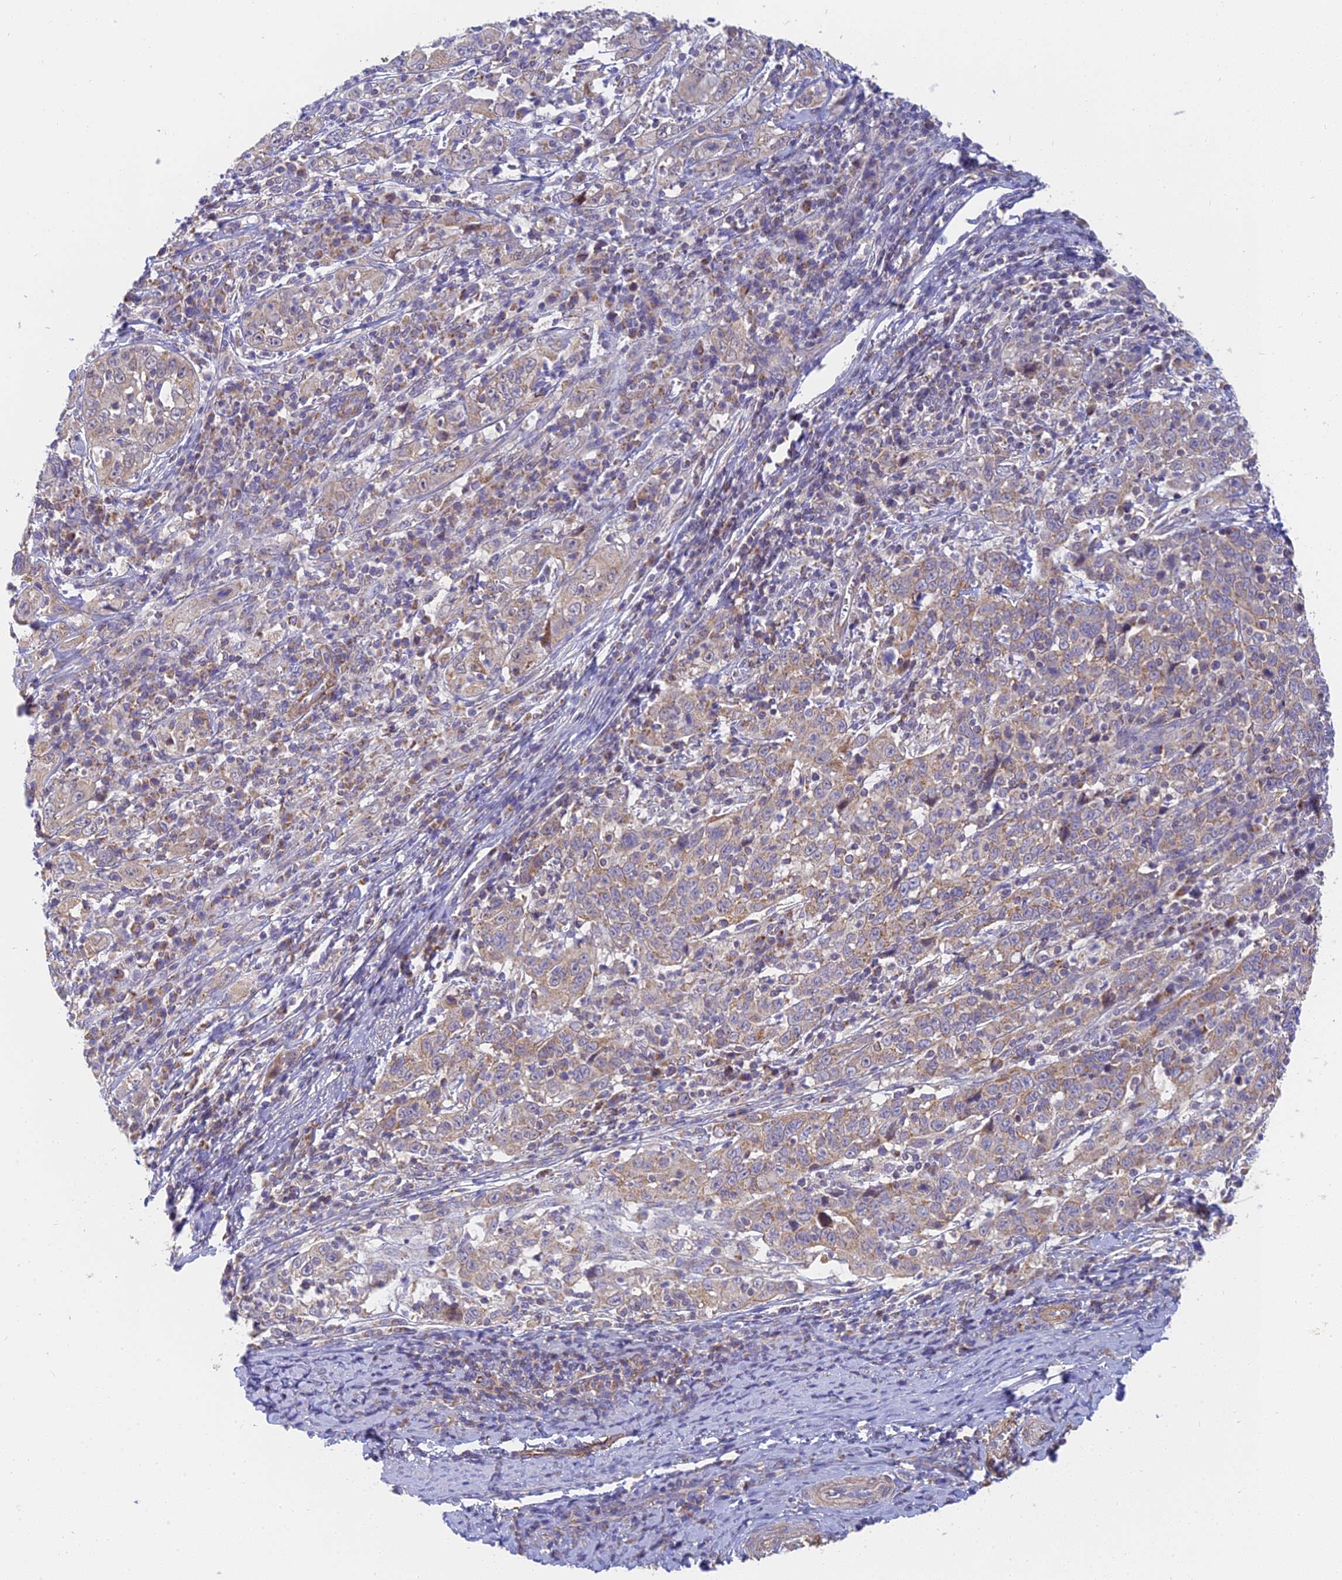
{"staining": {"intensity": "weak", "quantity": "25%-75%", "location": "cytoplasmic/membranous"}, "tissue": "cervical cancer", "cell_type": "Tumor cells", "image_type": "cancer", "snomed": [{"axis": "morphology", "description": "Squamous cell carcinoma, NOS"}, {"axis": "topography", "description": "Cervix"}], "caption": "This histopathology image shows immunohistochemistry (IHC) staining of cervical cancer, with low weak cytoplasmic/membranous positivity in about 25%-75% of tumor cells.", "gene": "MRPL15", "patient": {"sex": "female", "age": 46}}